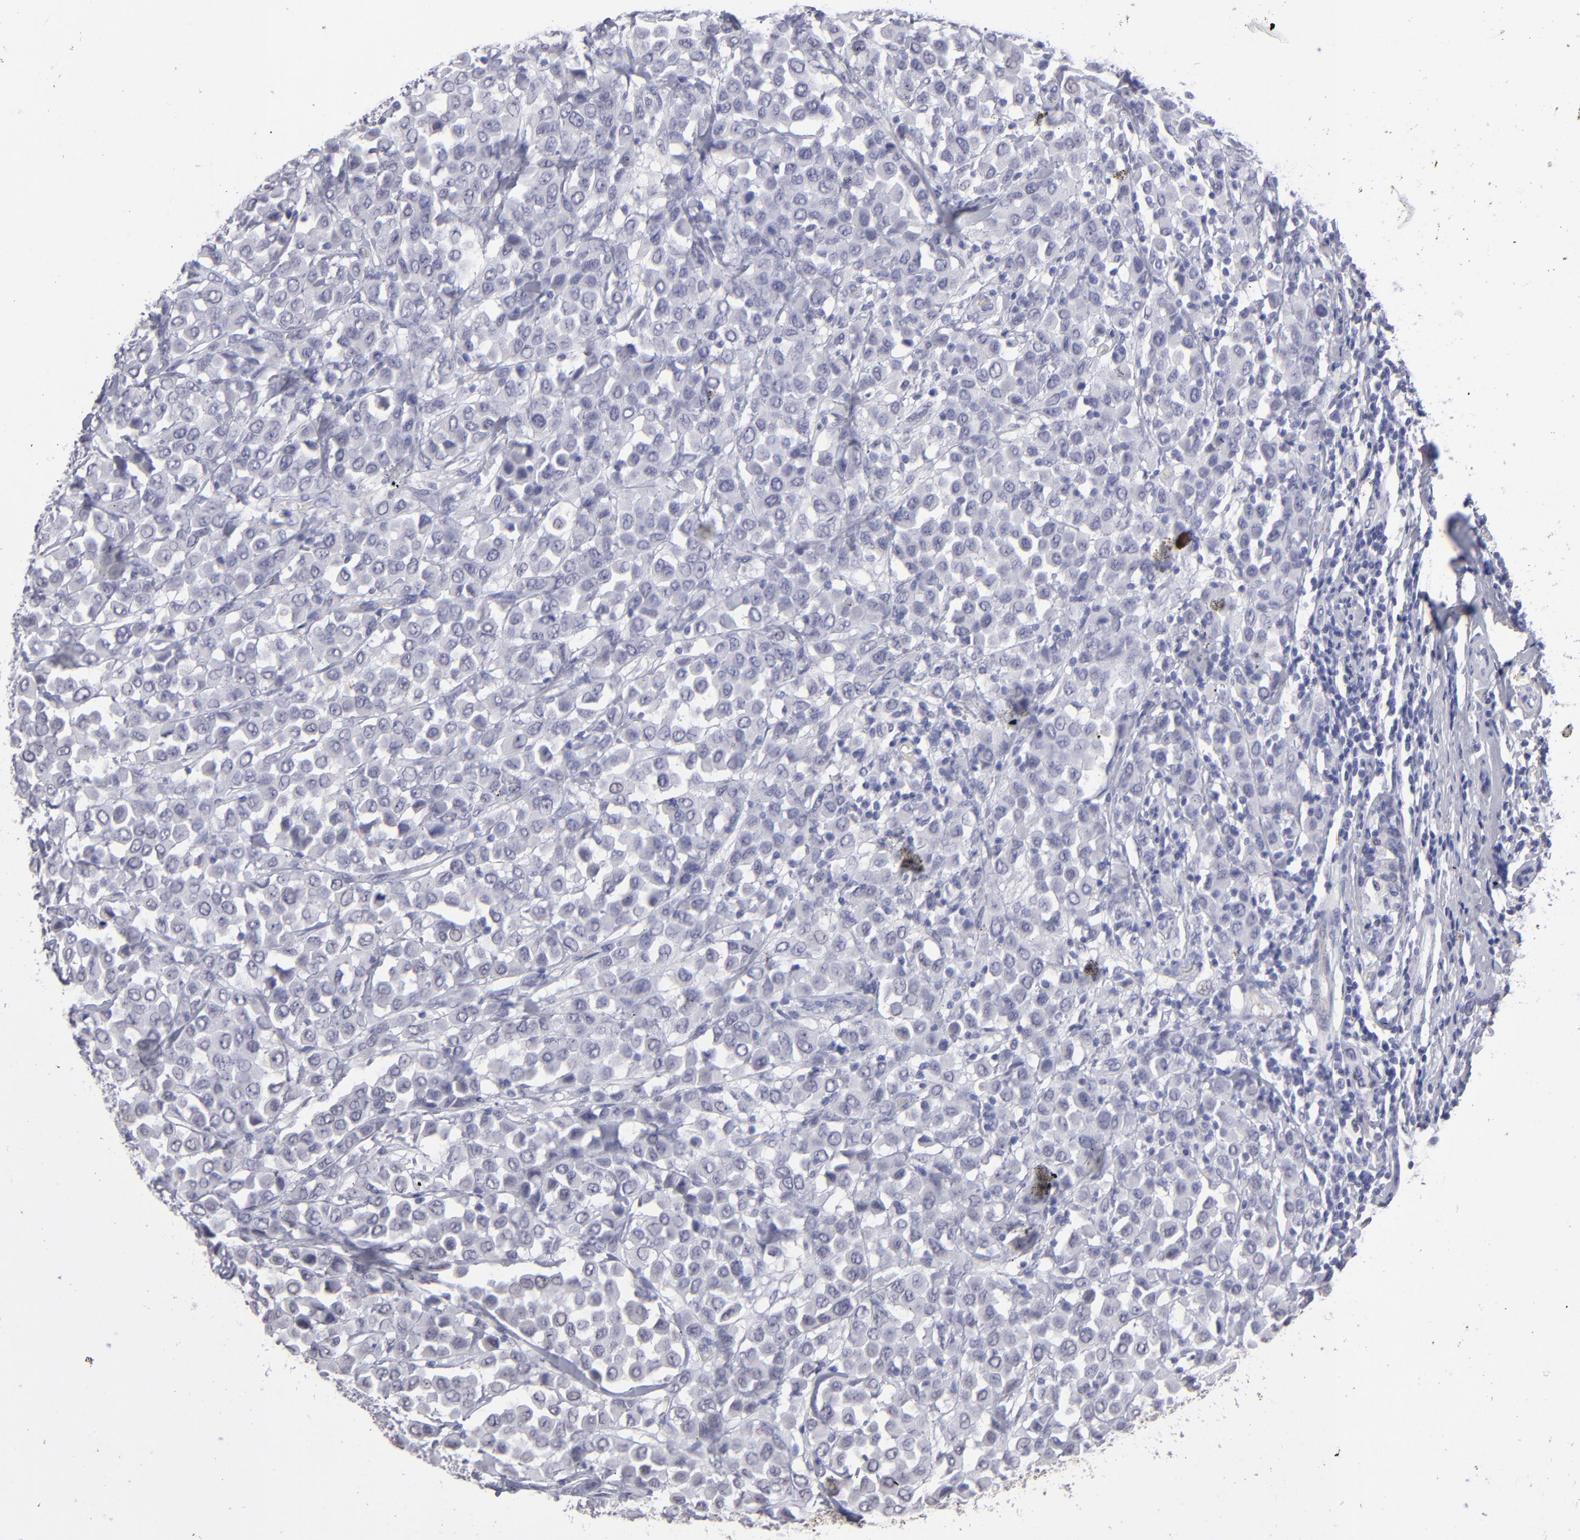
{"staining": {"intensity": "negative", "quantity": "none", "location": "none"}, "tissue": "breast cancer", "cell_type": "Tumor cells", "image_type": "cancer", "snomed": [{"axis": "morphology", "description": "Duct carcinoma"}, {"axis": "topography", "description": "Breast"}], "caption": "A high-resolution micrograph shows immunohistochemistry staining of breast cancer, which shows no significant staining in tumor cells. (Stains: DAB (3,3'-diaminobenzidine) immunohistochemistry (IHC) with hematoxylin counter stain, Microscopy: brightfield microscopy at high magnification).", "gene": "ALDOB", "patient": {"sex": "female", "age": 61}}